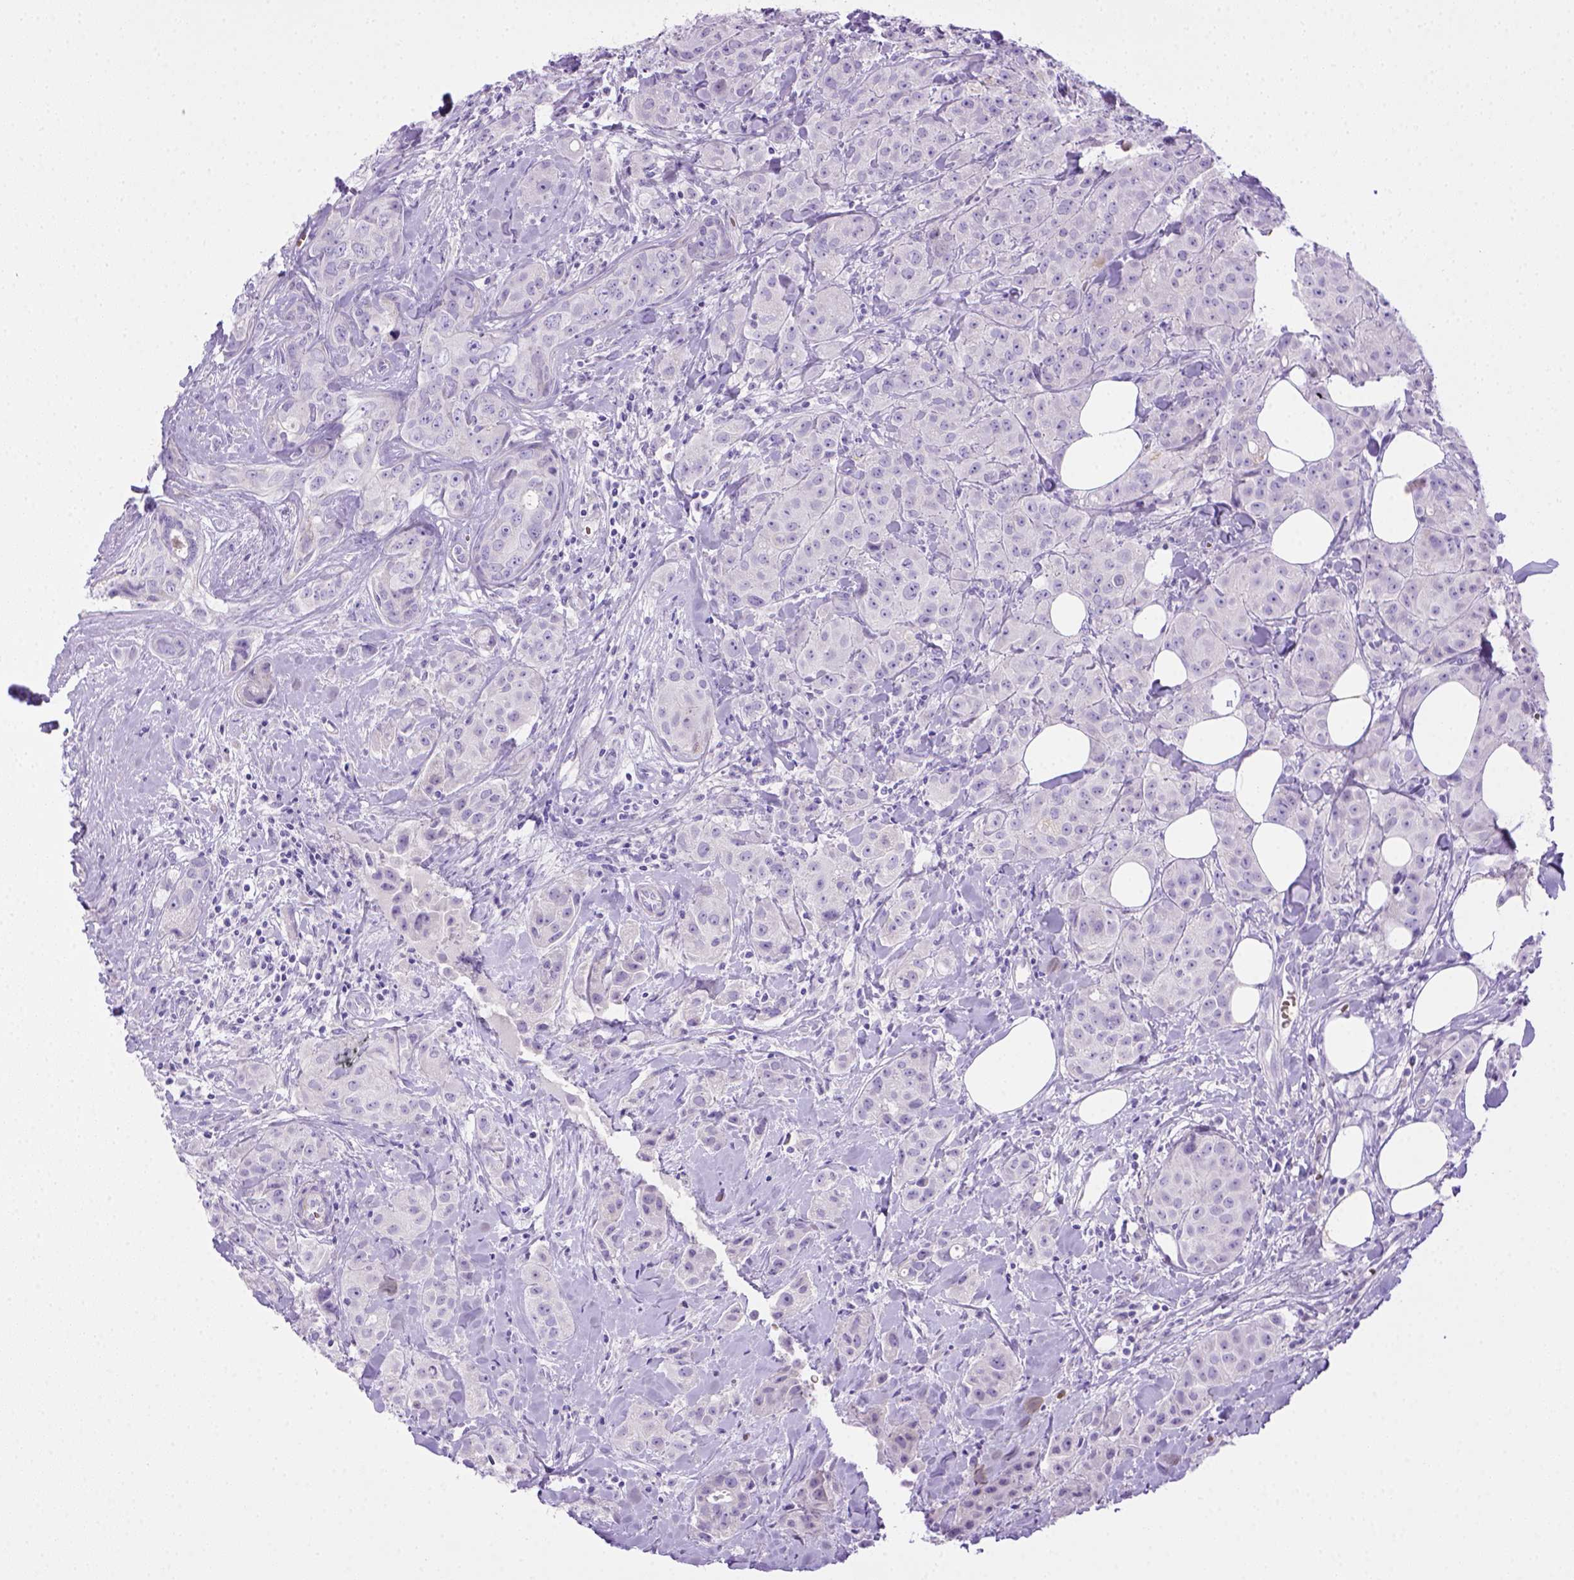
{"staining": {"intensity": "negative", "quantity": "none", "location": "none"}, "tissue": "breast cancer", "cell_type": "Tumor cells", "image_type": "cancer", "snomed": [{"axis": "morphology", "description": "Duct carcinoma"}, {"axis": "topography", "description": "Breast"}], "caption": "Tumor cells are negative for protein expression in human breast infiltrating ductal carcinoma. (DAB IHC with hematoxylin counter stain).", "gene": "BAAT", "patient": {"sex": "female", "age": 43}}